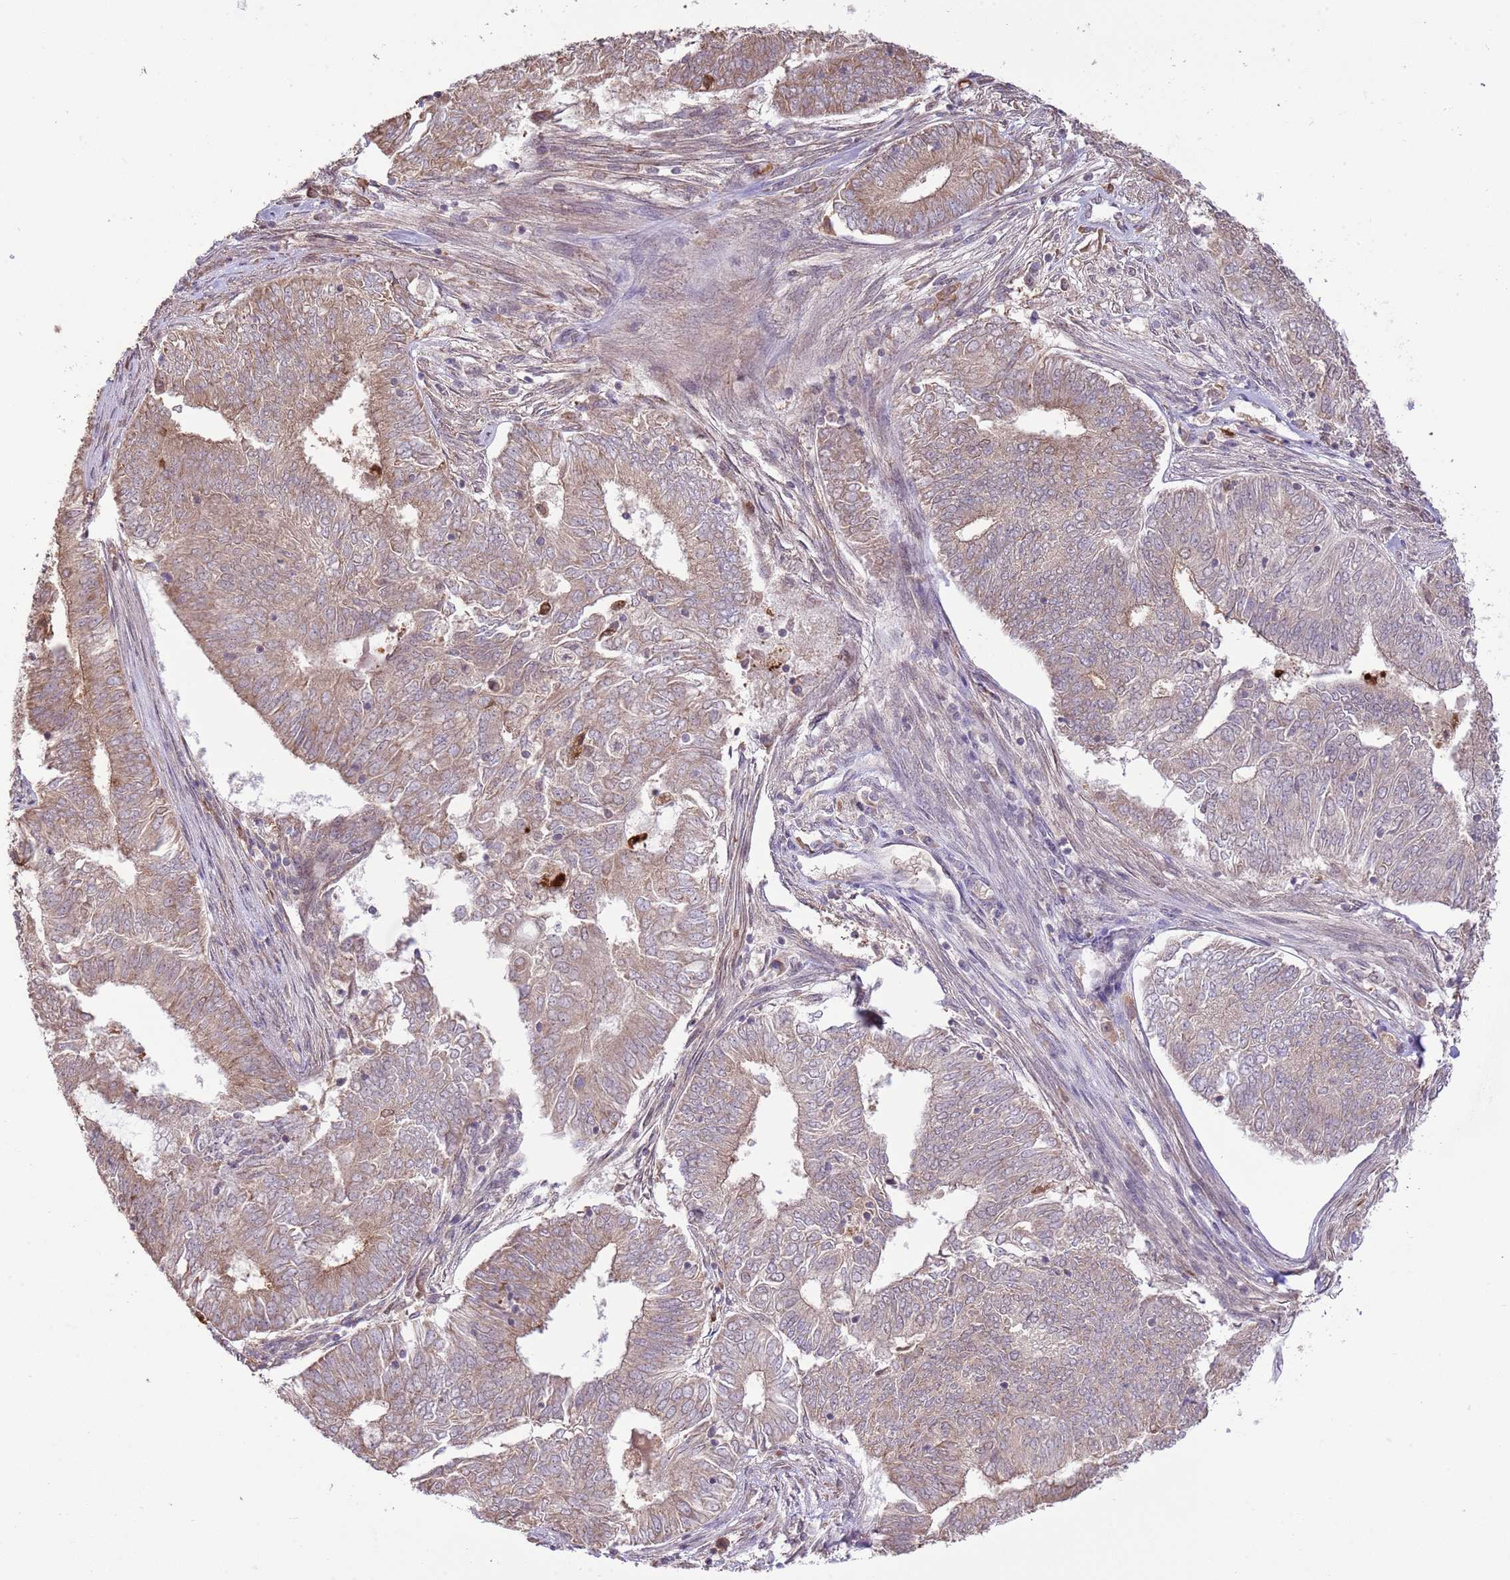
{"staining": {"intensity": "moderate", "quantity": ">75%", "location": "cytoplasmic/membranous"}, "tissue": "endometrial cancer", "cell_type": "Tumor cells", "image_type": "cancer", "snomed": [{"axis": "morphology", "description": "Adenocarcinoma, NOS"}, {"axis": "topography", "description": "Endometrium"}], "caption": "Tumor cells demonstrate medium levels of moderate cytoplasmic/membranous expression in about >75% of cells in human endometrial adenocarcinoma.", "gene": "AMIGO1", "patient": {"sex": "female", "age": 62}}